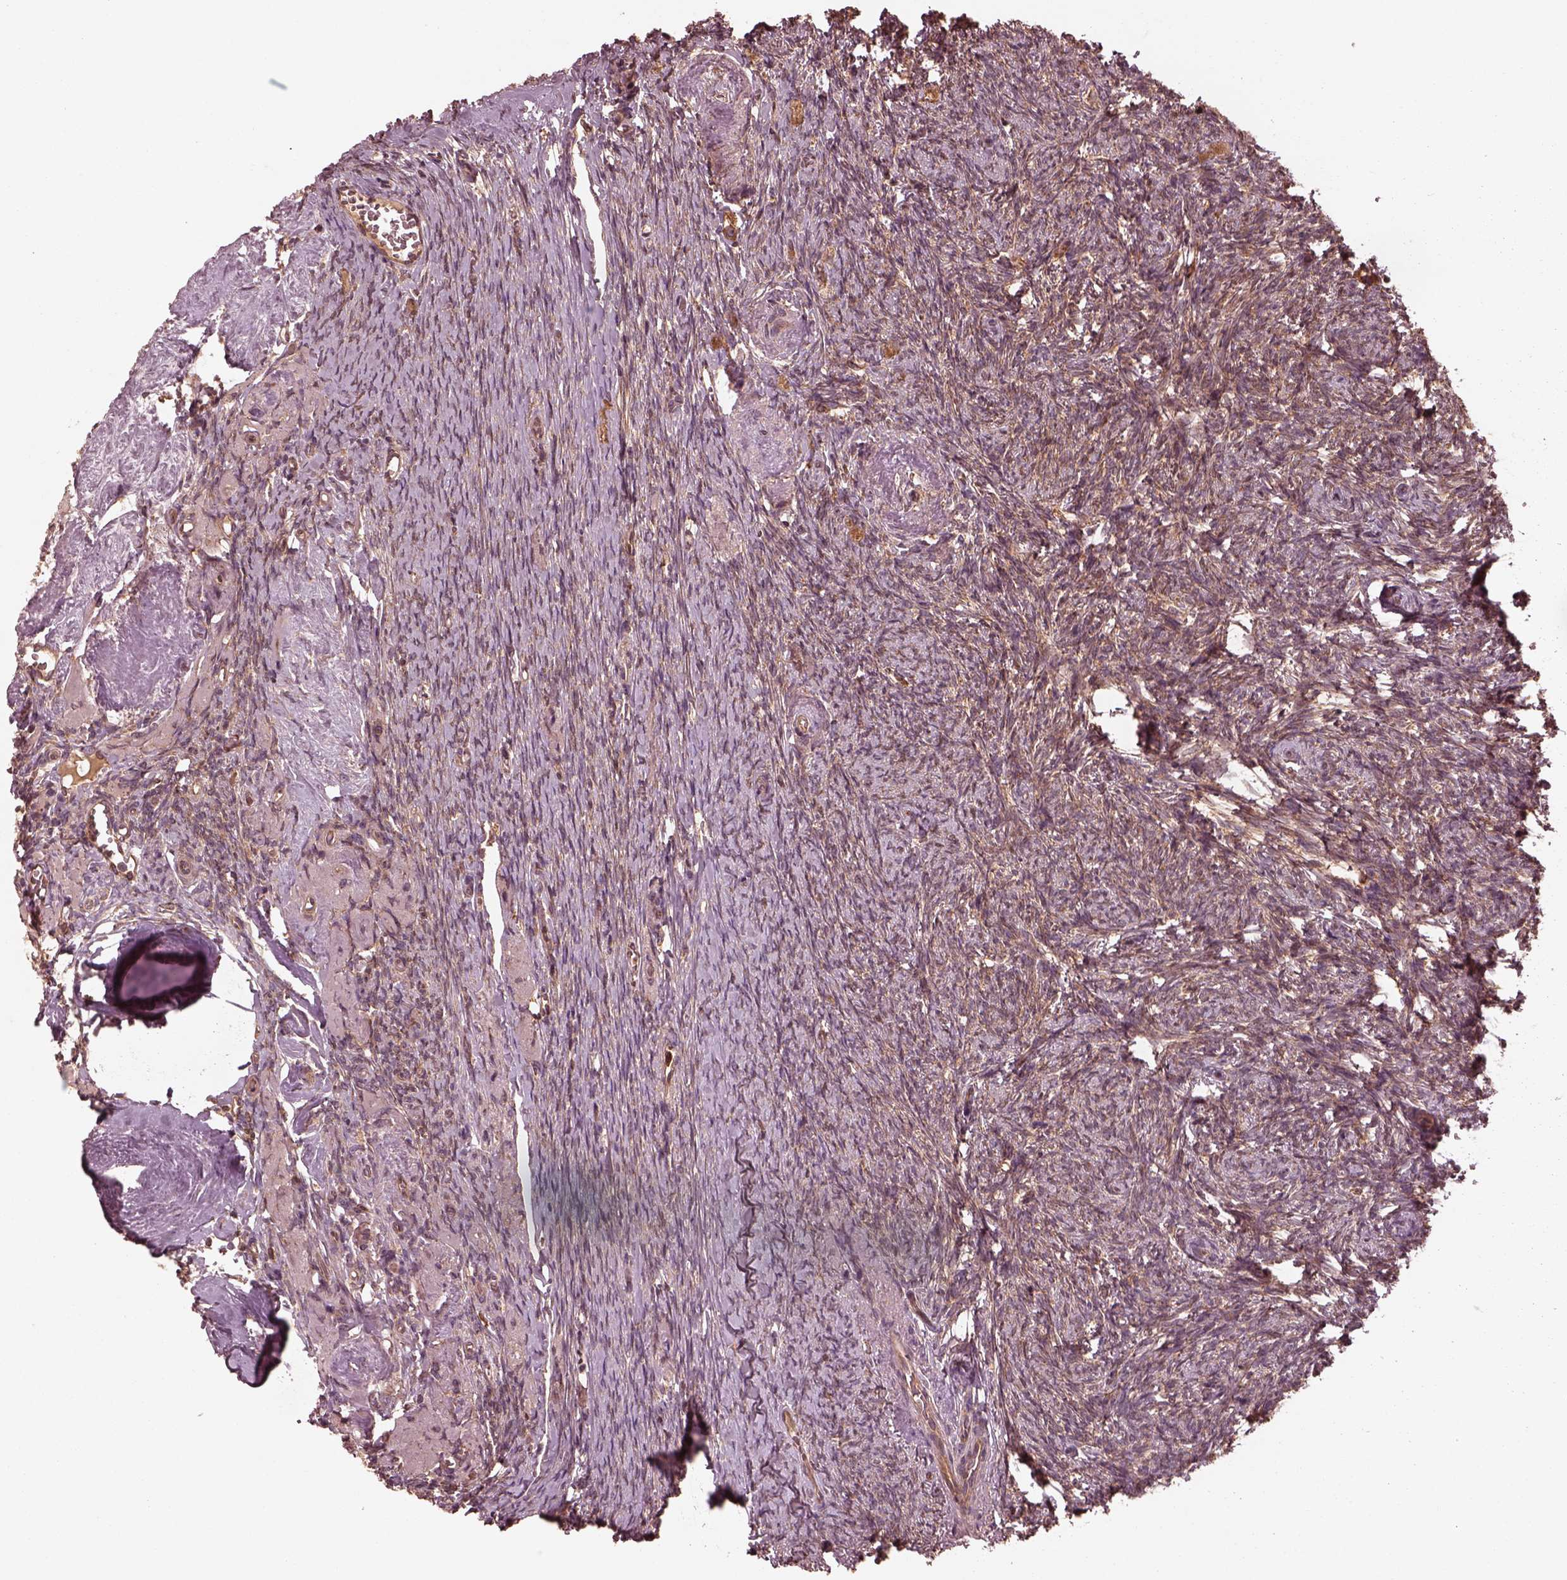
{"staining": {"intensity": "weak", "quantity": "25%-75%", "location": "cytoplasmic/membranous"}, "tissue": "ovary", "cell_type": "Follicle cells", "image_type": "normal", "snomed": [{"axis": "morphology", "description": "Normal tissue, NOS"}, {"axis": "topography", "description": "Ovary"}], "caption": "Protein expression analysis of unremarkable human ovary reveals weak cytoplasmic/membranous expression in approximately 25%-75% of follicle cells. The protein of interest is stained brown, and the nuclei are stained in blue (DAB IHC with brightfield microscopy, high magnification).", "gene": "PIK3R2", "patient": {"sex": "female", "age": 72}}